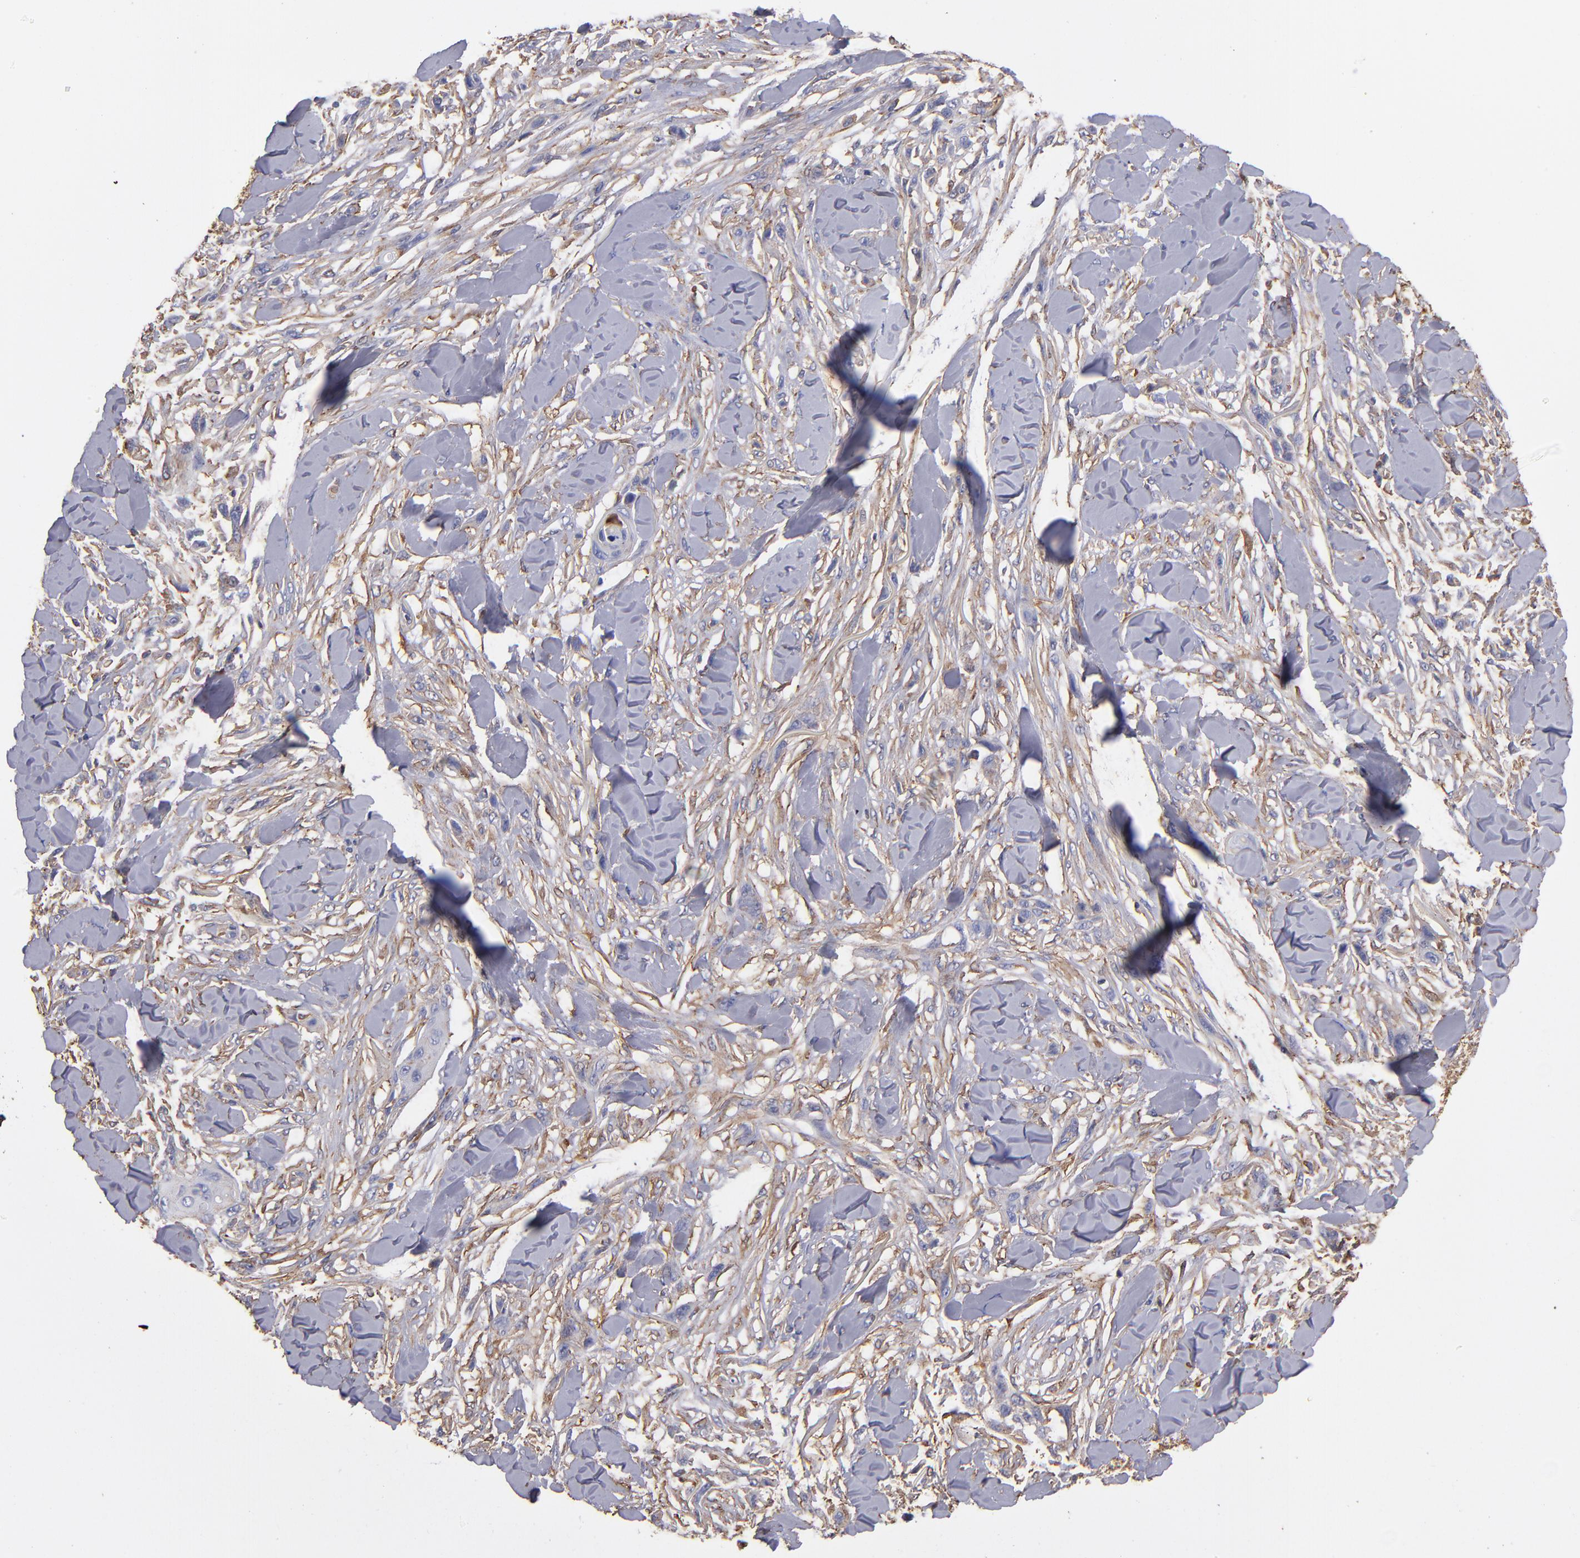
{"staining": {"intensity": "negative", "quantity": "none", "location": "none"}, "tissue": "skin cancer", "cell_type": "Tumor cells", "image_type": "cancer", "snomed": [{"axis": "morphology", "description": "Squamous cell carcinoma, NOS"}, {"axis": "topography", "description": "Skin"}], "caption": "The micrograph exhibits no significant expression in tumor cells of skin squamous cell carcinoma. (Immunohistochemistry, brightfield microscopy, high magnification).", "gene": "MVP", "patient": {"sex": "female", "age": 59}}